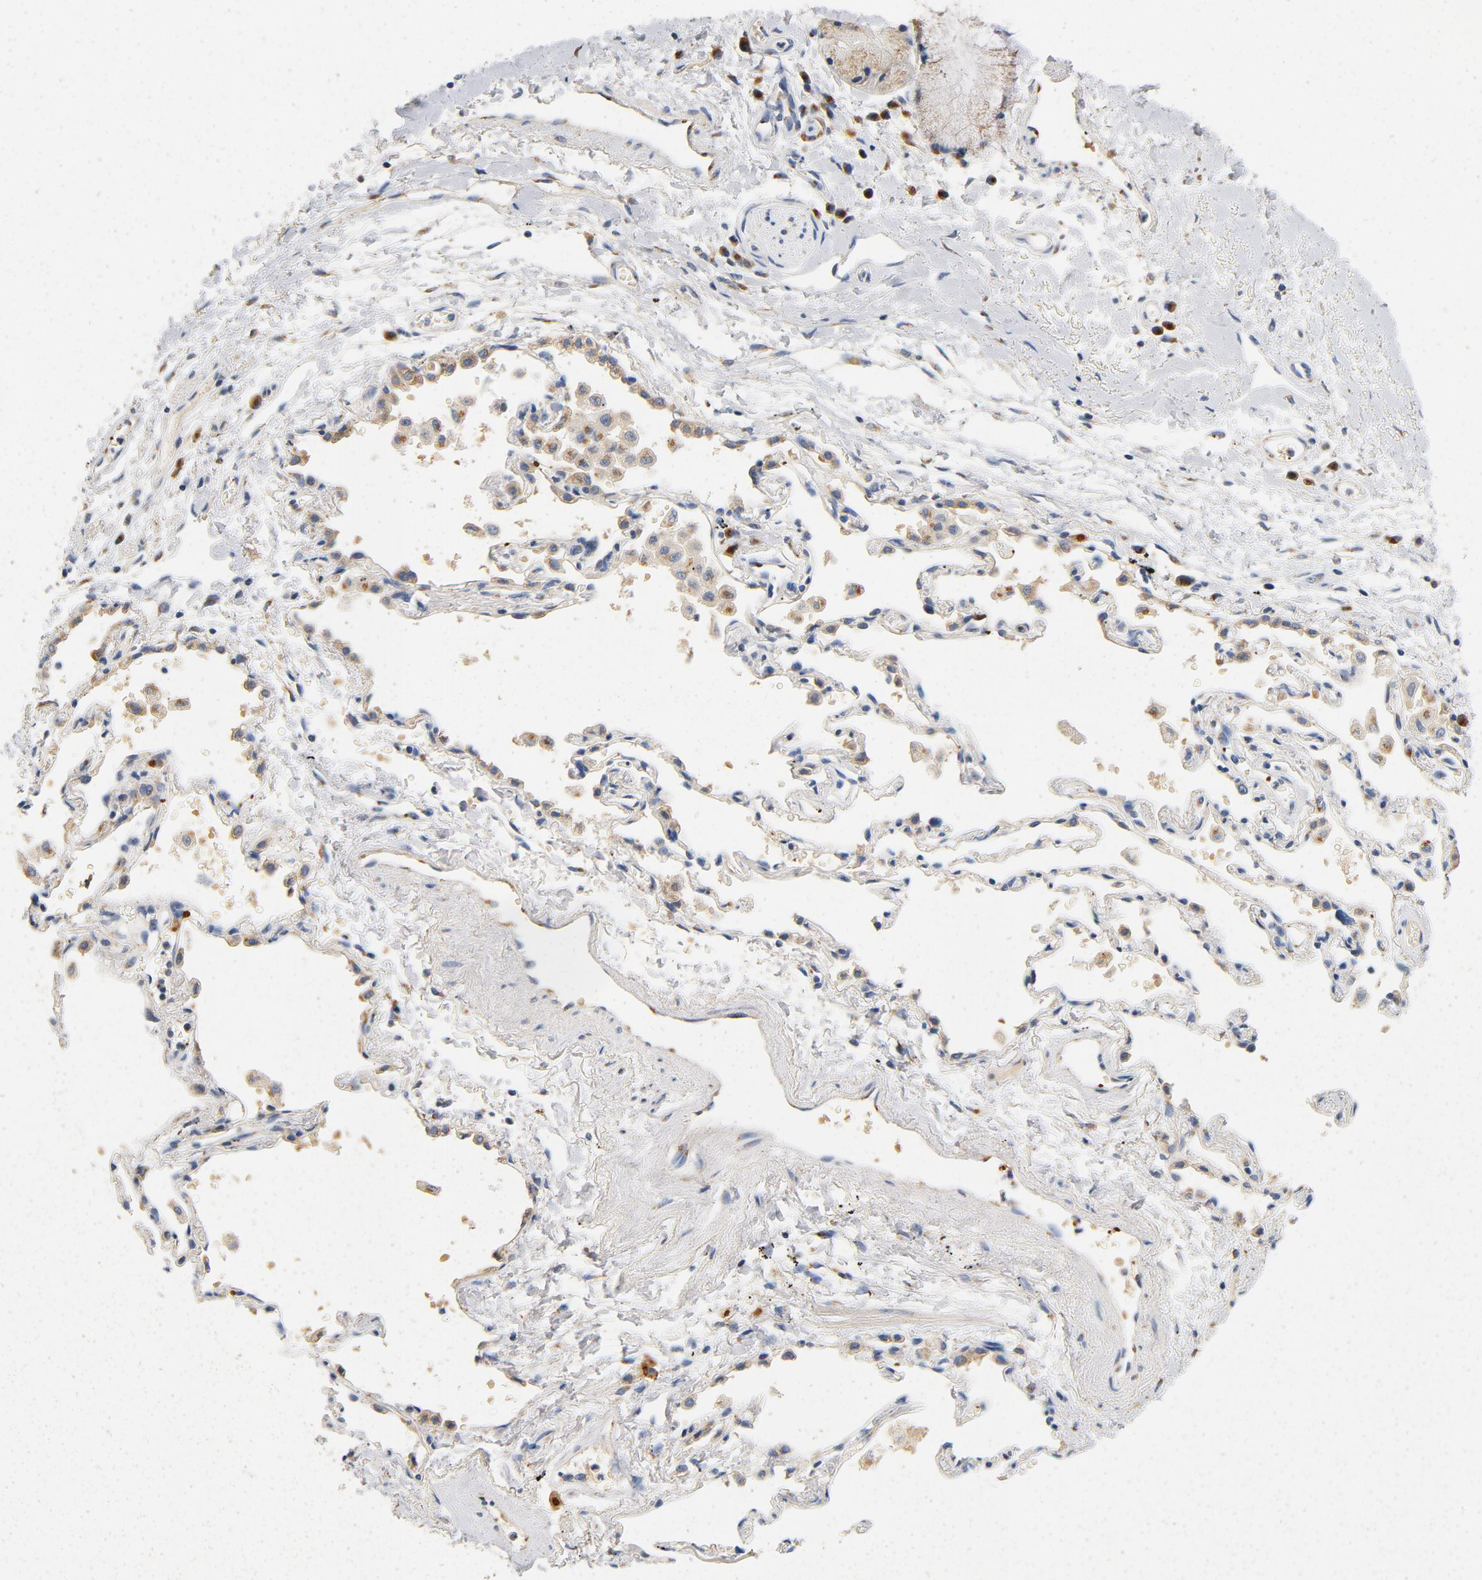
{"staining": {"intensity": "negative", "quantity": "none", "location": "none"}, "tissue": "adipose tissue", "cell_type": "Adipocytes", "image_type": "normal", "snomed": [{"axis": "morphology", "description": "Normal tissue, NOS"}, {"axis": "morphology", "description": "Adenocarcinoma, NOS"}, {"axis": "topography", "description": "Cartilage tissue"}, {"axis": "topography", "description": "Bronchus"}, {"axis": "topography", "description": "Lung"}], "caption": "This is a micrograph of immunohistochemistry (IHC) staining of normal adipose tissue, which shows no positivity in adipocytes.", "gene": "LMAN2", "patient": {"sex": "female", "age": 67}}